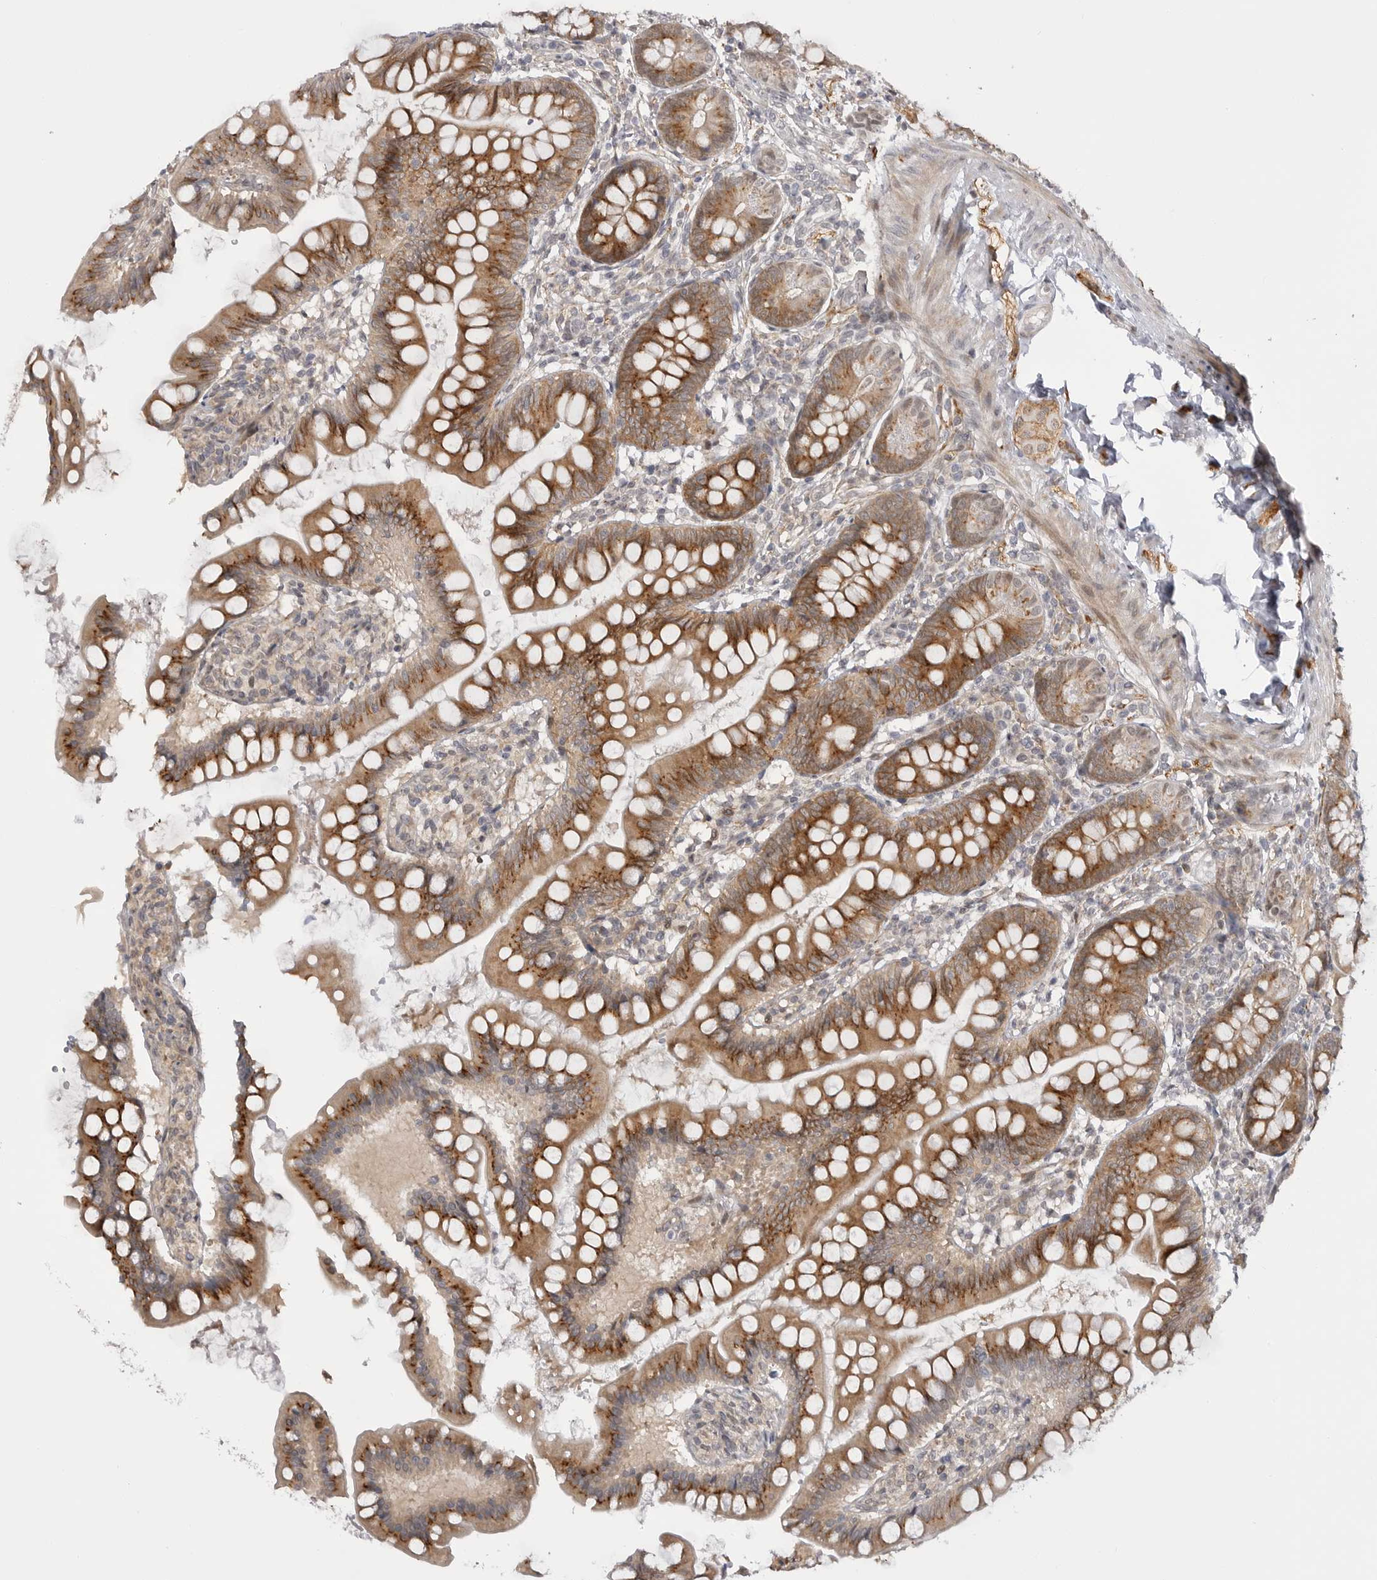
{"staining": {"intensity": "moderate", "quantity": ">75%", "location": "cytoplasmic/membranous"}, "tissue": "small intestine", "cell_type": "Glandular cells", "image_type": "normal", "snomed": [{"axis": "morphology", "description": "Normal tissue, NOS"}, {"axis": "topography", "description": "Small intestine"}], "caption": "Brown immunohistochemical staining in benign small intestine reveals moderate cytoplasmic/membranous positivity in approximately >75% of glandular cells. (Brightfield microscopy of DAB IHC at high magnification).", "gene": "GGT6", "patient": {"sex": "male", "age": 7}}